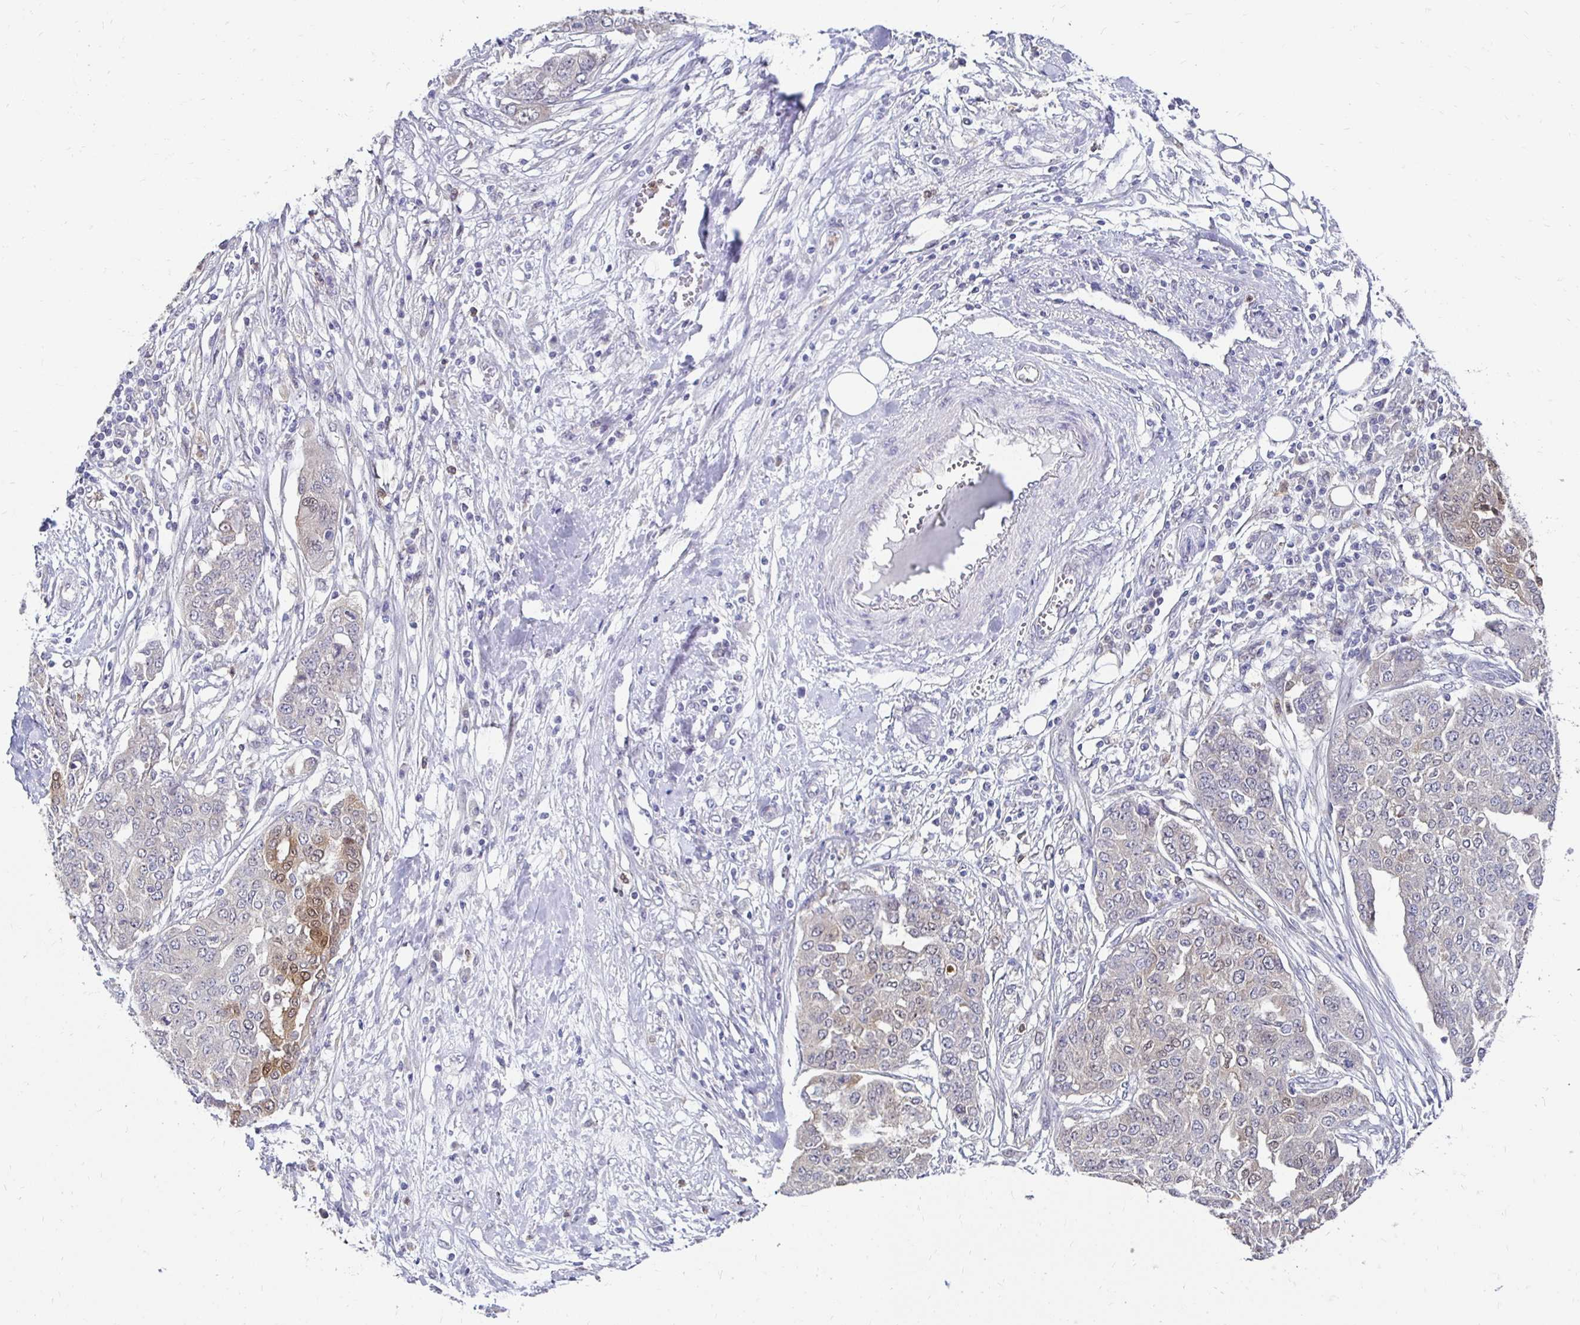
{"staining": {"intensity": "weak", "quantity": "<25%", "location": "cytoplasmic/membranous"}, "tissue": "ovarian cancer", "cell_type": "Tumor cells", "image_type": "cancer", "snomed": [{"axis": "morphology", "description": "Cystadenocarcinoma, serous, NOS"}, {"axis": "topography", "description": "Soft tissue"}, {"axis": "topography", "description": "Ovary"}], "caption": "IHC micrograph of ovarian cancer (serous cystadenocarcinoma) stained for a protein (brown), which demonstrates no expression in tumor cells.", "gene": "PADI2", "patient": {"sex": "female", "age": 57}}